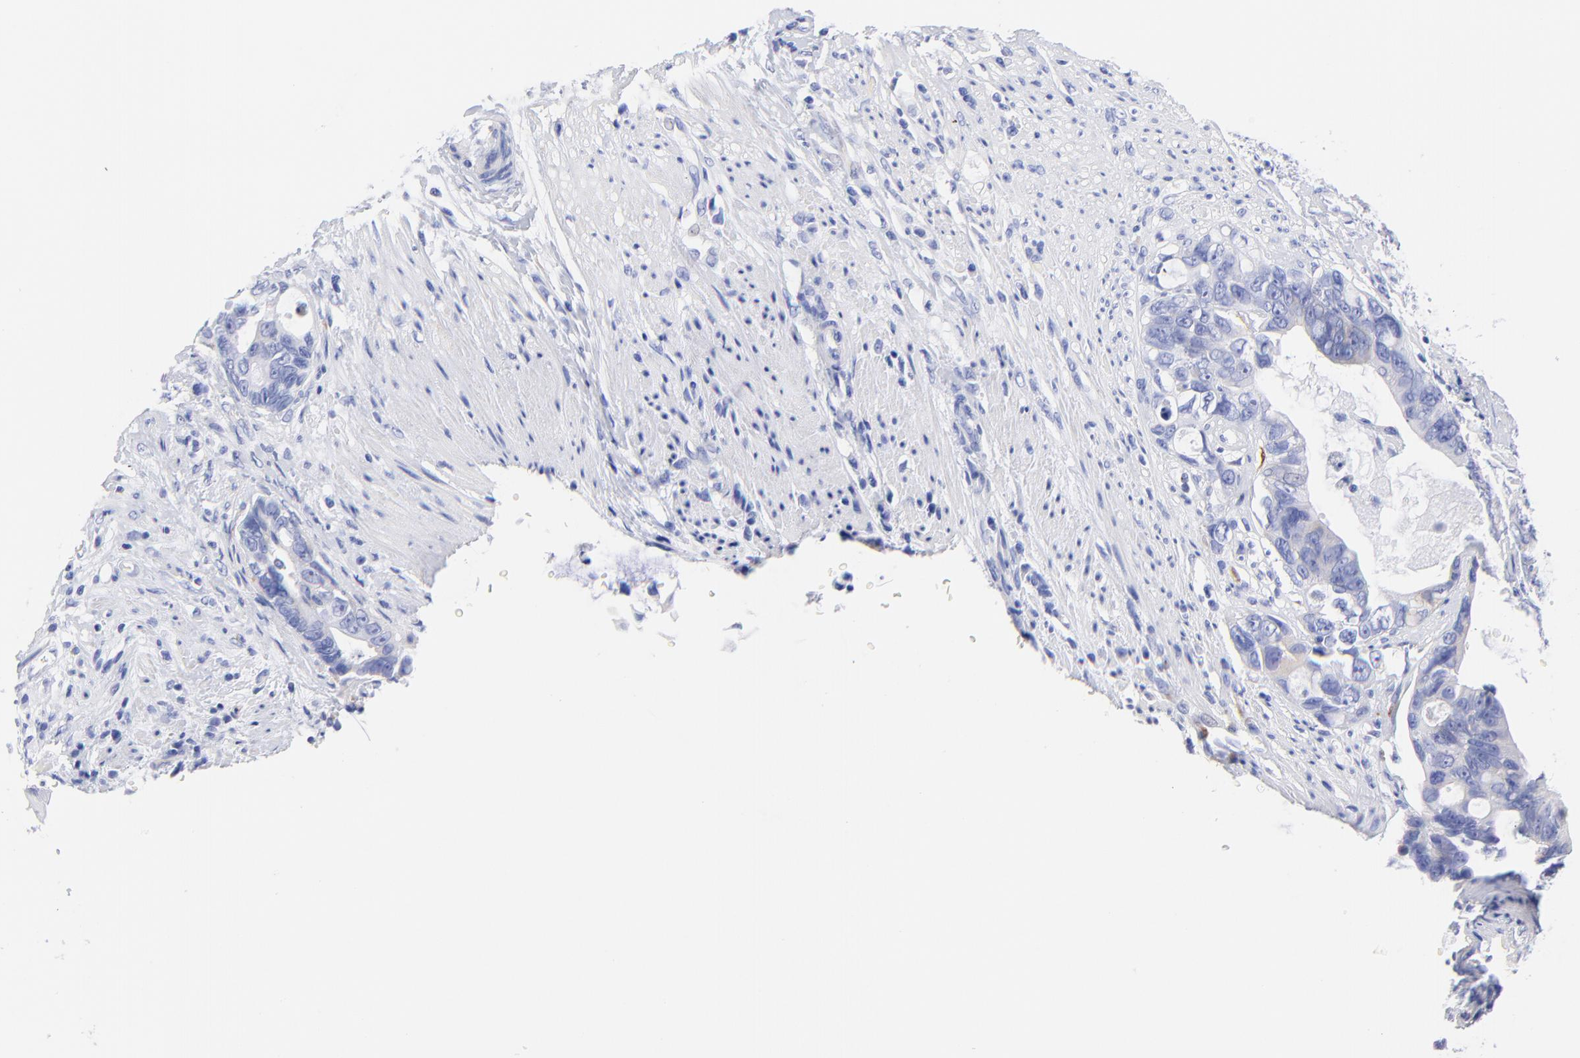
{"staining": {"intensity": "negative", "quantity": "none", "location": "none"}, "tissue": "colorectal cancer", "cell_type": "Tumor cells", "image_type": "cancer", "snomed": [{"axis": "morphology", "description": "Adenocarcinoma, NOS"}, {"axis": "topography", "description": "Rectum"}], "caption": "This photomicrograph is of colorectal adenocarcinoma stained with immunohistochemistry to label a protein in brown with the nuclei are counter-stained blue. There is no positivity in tumor cells. Brightfield microscopy of IHC stained with DAB (3,3'-diaminobenzidine) (brown) and hematoxylin (blue), captured at high magnification.", "gene": "C1QTNF6", "patient": {"sex": "female", "age": 57}}